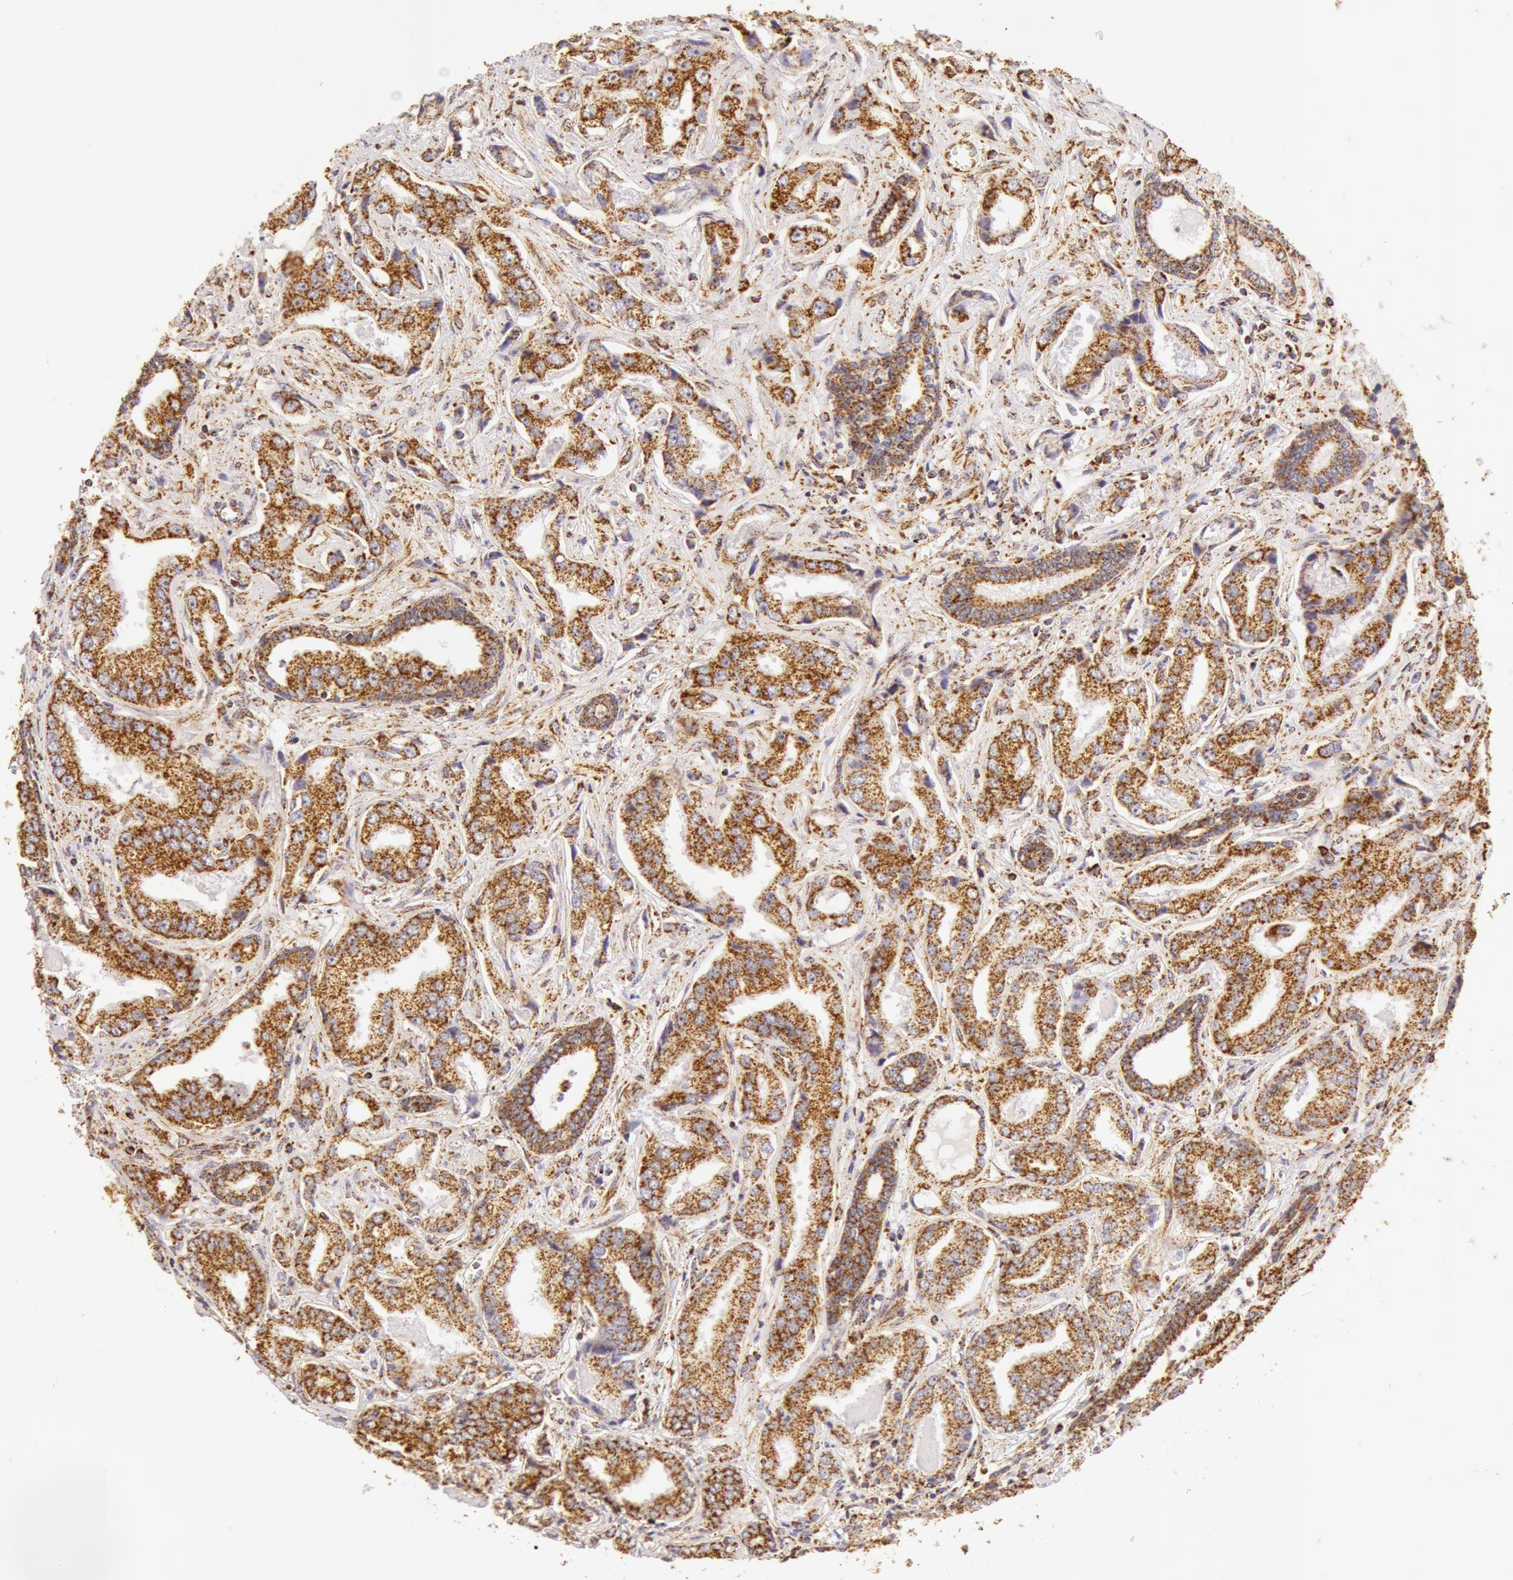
{"staining": {"intensity": "strong", "quantity": ">75%", "location": "cytoplasmic/membranous"}, "tissue": "prostate cancer", "cell_type": "Tumor cells", "image_type": "cancer", "snomed": [{"axis": "morphology", "description": "Adenocarcinoma, Low grade"}, {"axis": "topography", "description": "Prostate"}], "caption": "This is an image of immunohistochemistry staining of prostate cancer (low-grade adenocarcinoma), which shows strong expression in the cytoplasmic/membranous of tumor cells.", "gene": "ATP5F1B", "patient": {"sex": "male", "age": 65}}